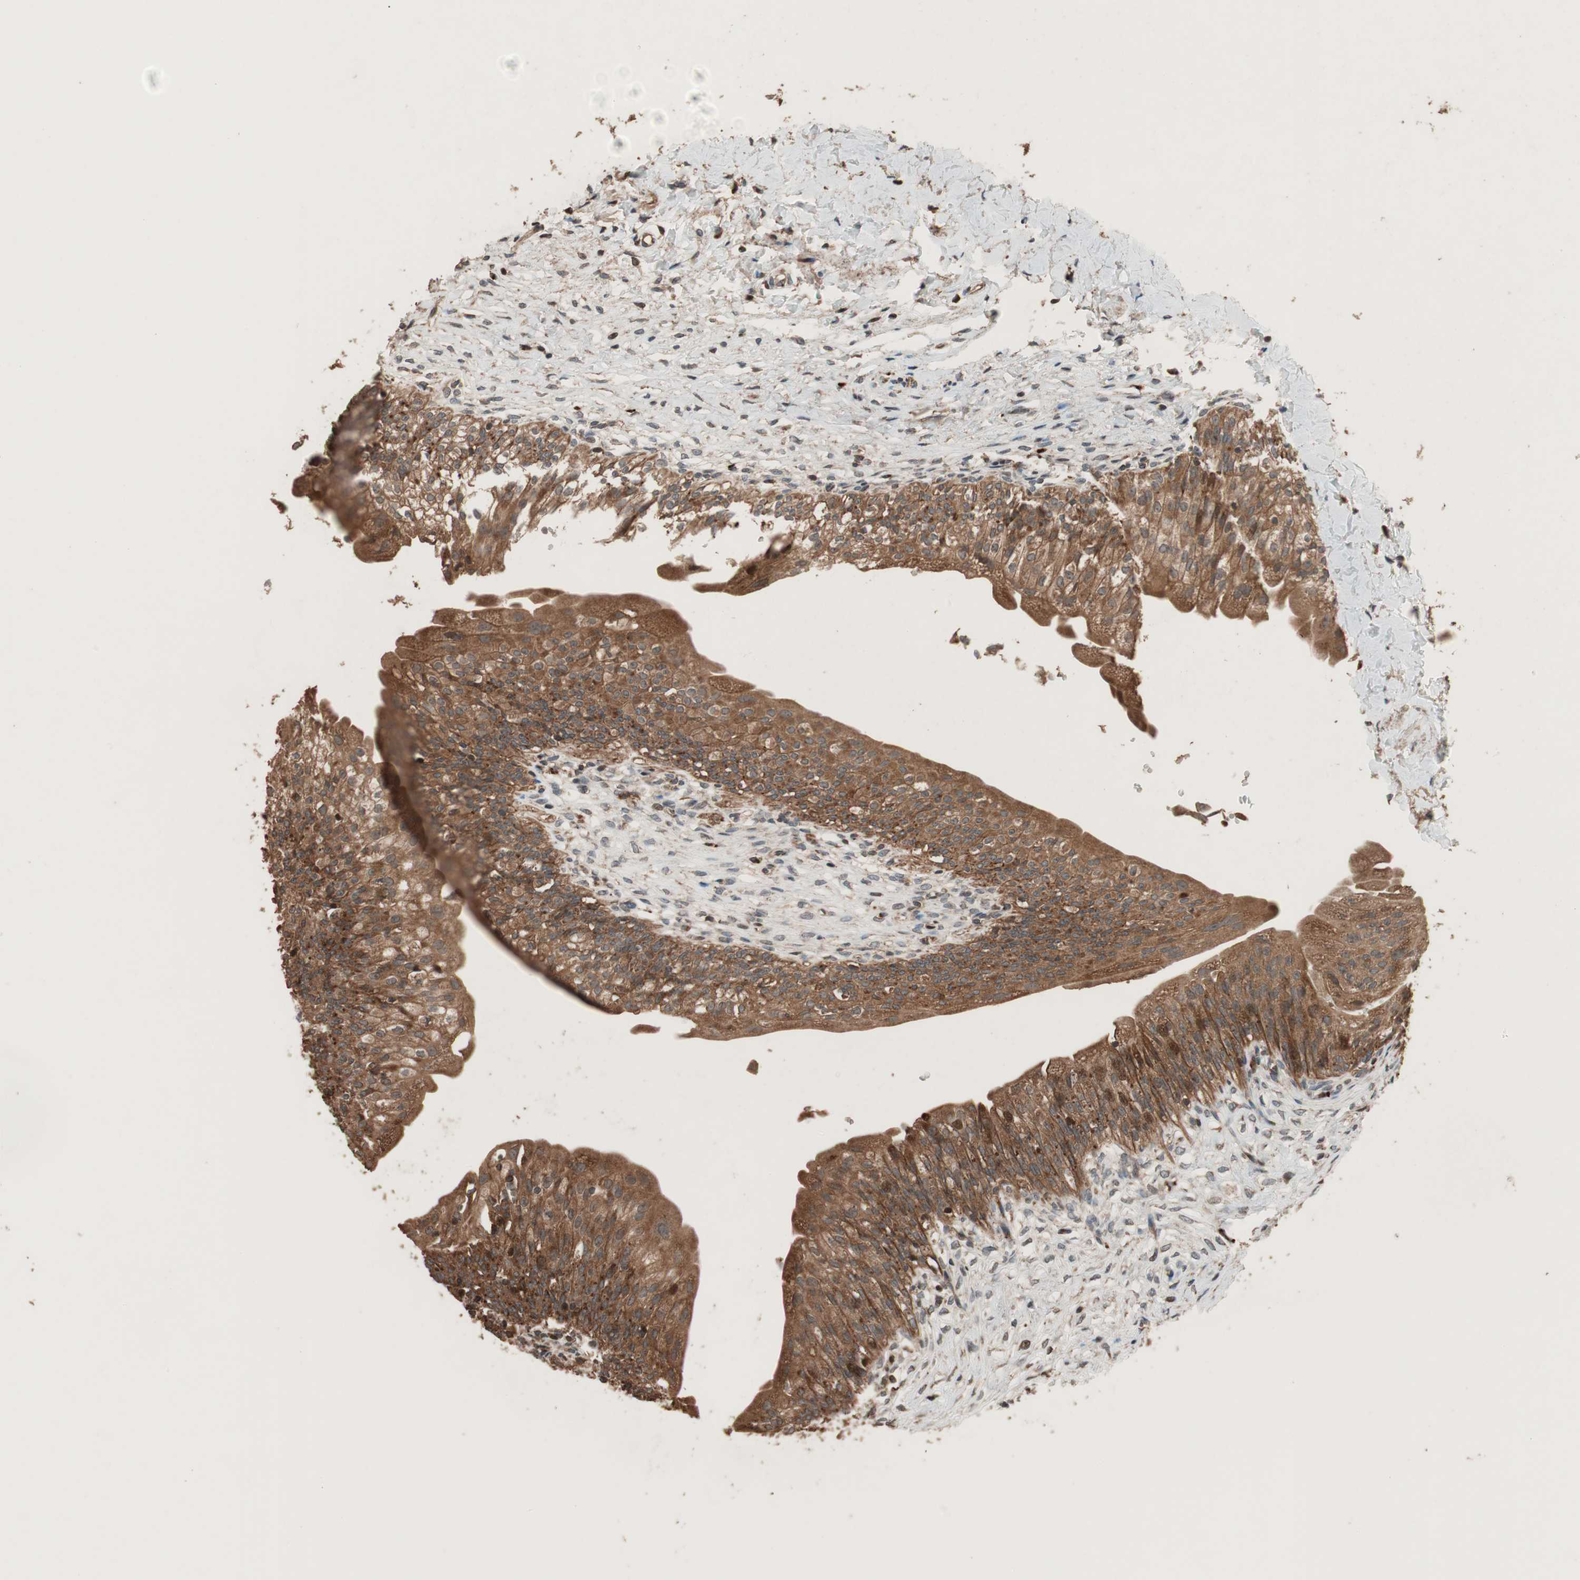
{"staining": {"intensity": "strong", "quantity": ">75%", "location": "cytoplasmic/membranous"}, "tissue": "urinary bladder", "cell_type": "Urothelial cells", "image_type": "normal", "snomed": [{"axis": "morphology", "description": "Normal tissue, NOS"}, {"axis": "morphology", "description": "Inflammation, NOS"}, {"axis": "topography", "description": "Urinary bladder"}], "caption": "Urothelial cells reveal high levels of strong cytoplasmic/membranous positivity in about >75% of cells in normal human urinary bladder.", "gene": "RAB1A", "patient": {"sex": "female", "age": 80}}